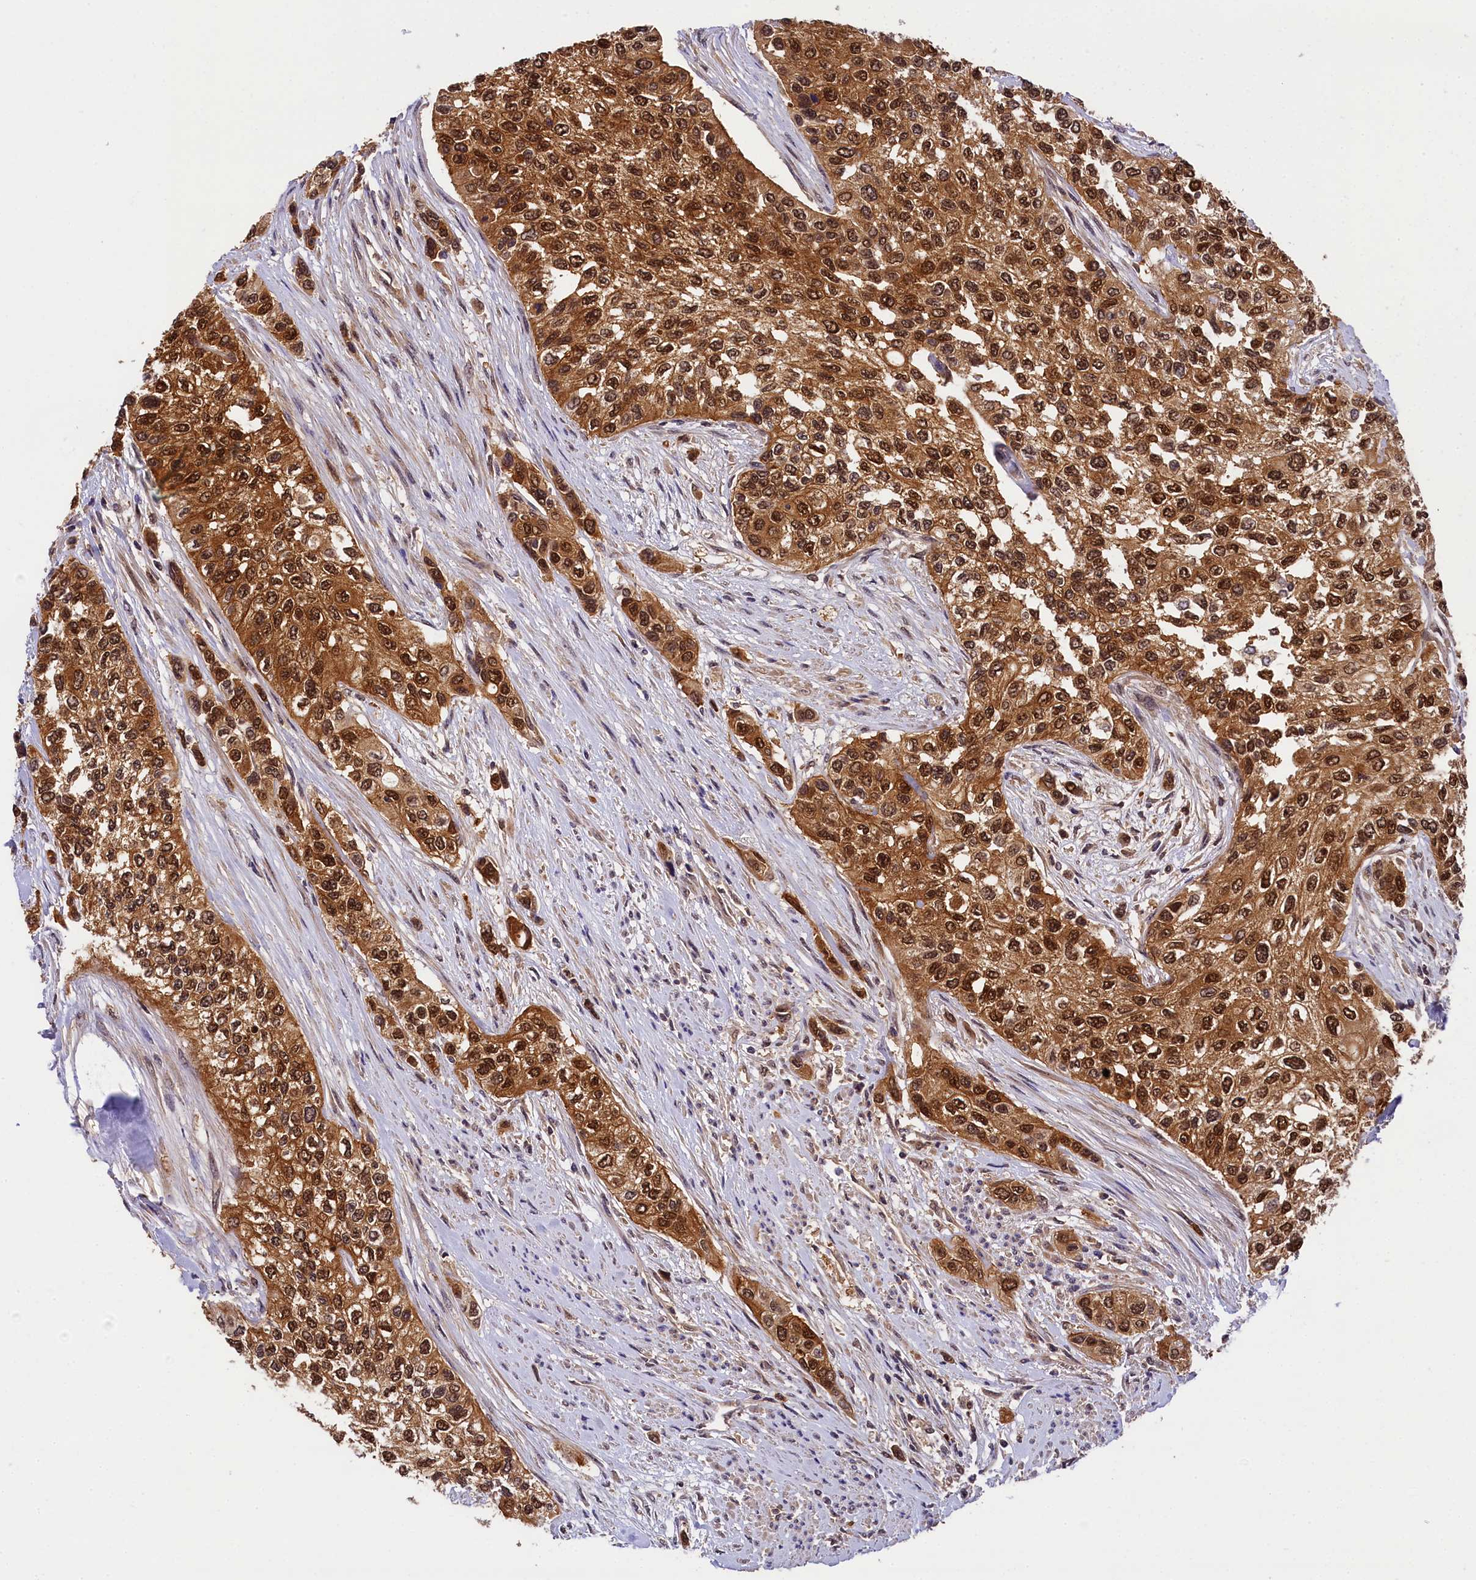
{"staining": {"intensity": "strong", "quantity": ">75%", "location": "cytoplasmic/membranous,nuclear"}, "tissue": "urothelial cancer", "cell_type": "Tumor cells", "image_type": "cancer", "snomed": [{"axis": "morphology", "description": "Normal tissue, NOS"}, {"axis": "morphology", "description": "Urothelial carcinoma, High grade"}, {"axis": "topography", "description": "Vascular tissue"}, {"axis": "topography", "description": "Urinary bladder"}], "caption": "DAB (3,3'-diaminobenzidine) immunohistochemical staining of urothelial cancer reveals strong cytoplasmic/membranous and nuclear protein staining in about >75% of tumor cells.", "gene": "EIF6", "patient": {"sex": "female", "age": 56}}